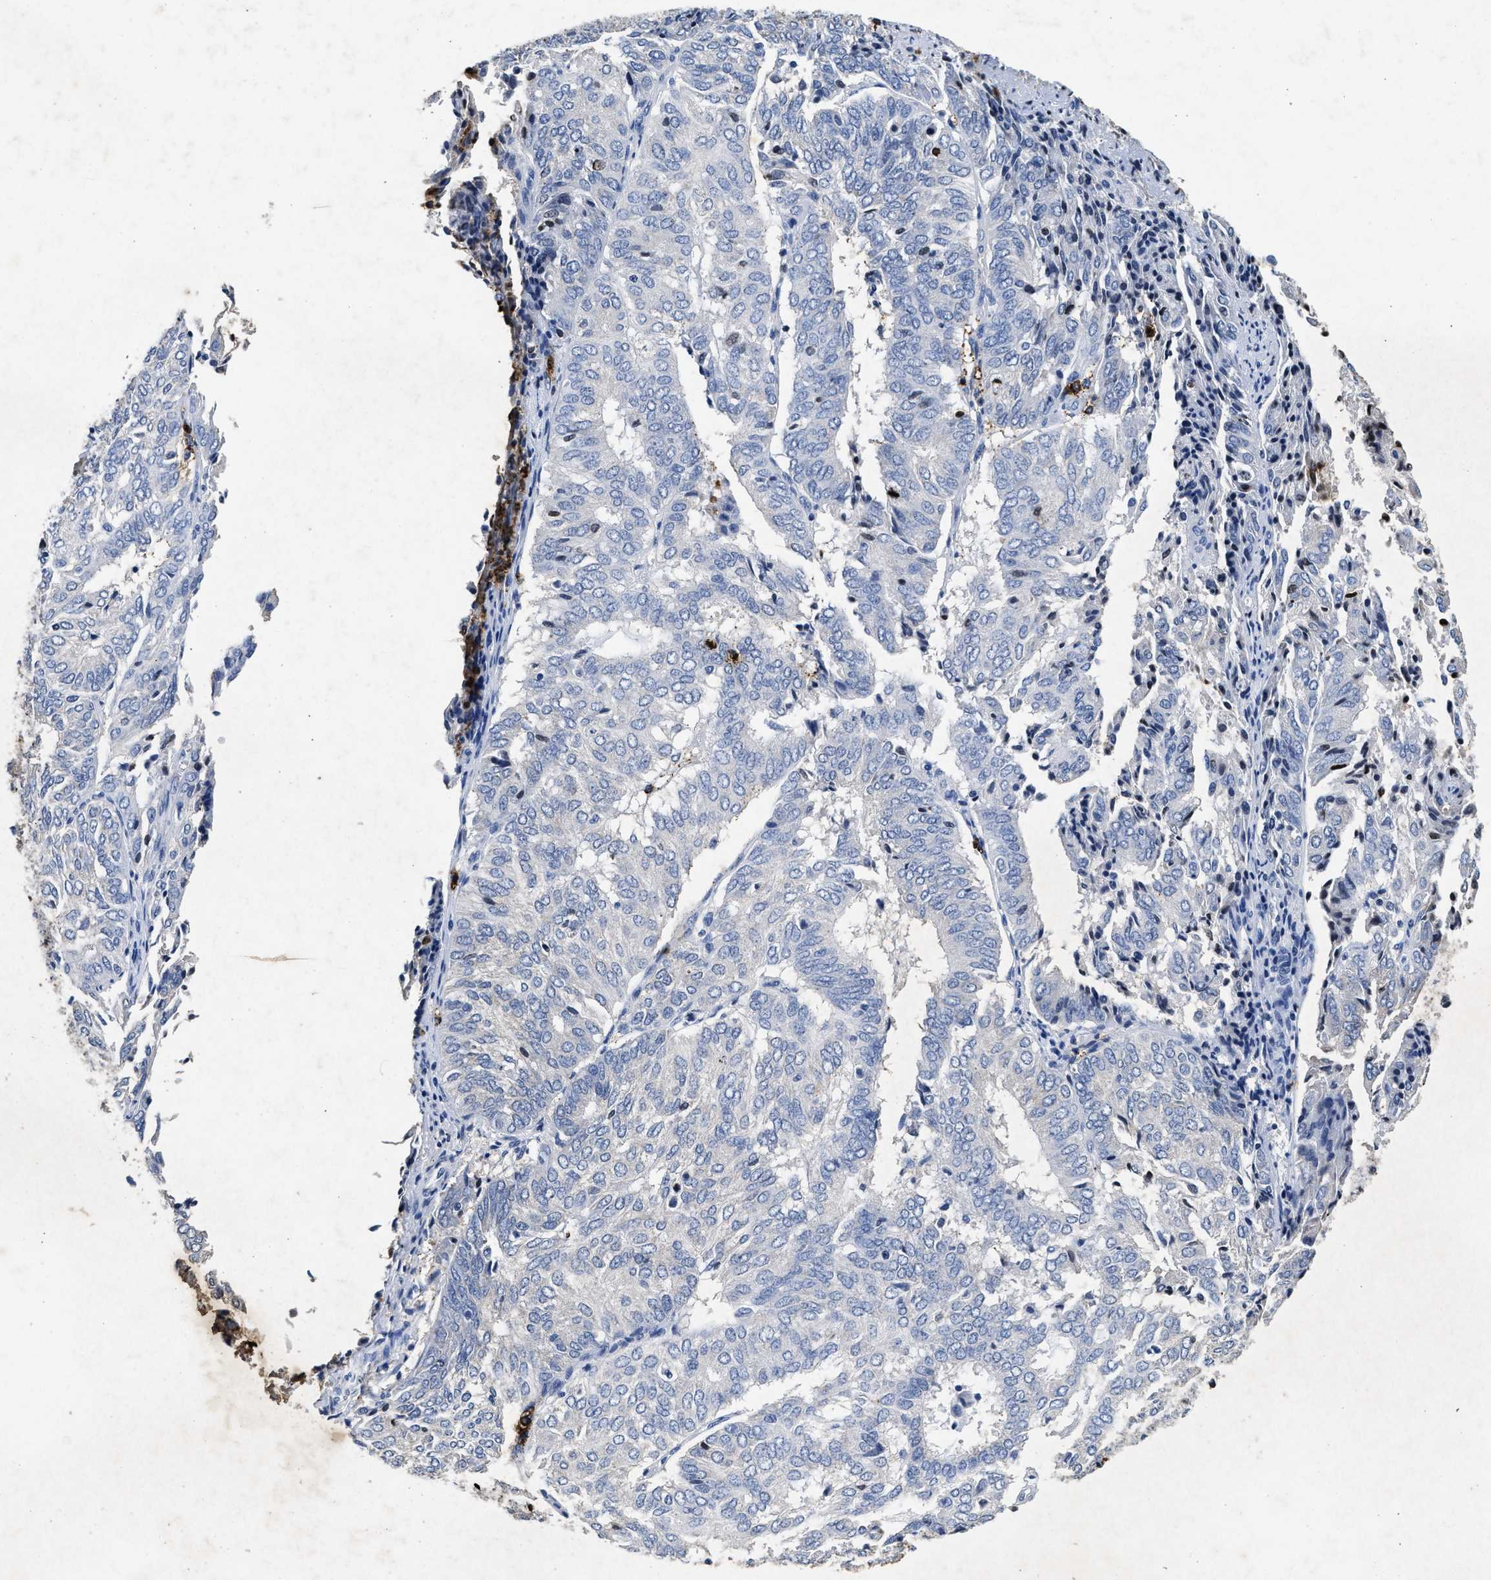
{"staining": {"intensity": "negative", "quantity": "none", "location": "none"}, "tissue": "endometrial cancer", "cell_type": "Tumor cells", "image_type": "cancer", "snomed": [{"axis": "morphology", "description": "Adenocarcinoma, NOS"}, {"axis": "topography", "description": "Uterus"}], "caption": "The immunohistochemistry image has no significant positivity in tumor cells of endometrial adenocarcinoma tissue.", "gene": "LTB4R2", "patient": {"sex": "female", "age": 60}}